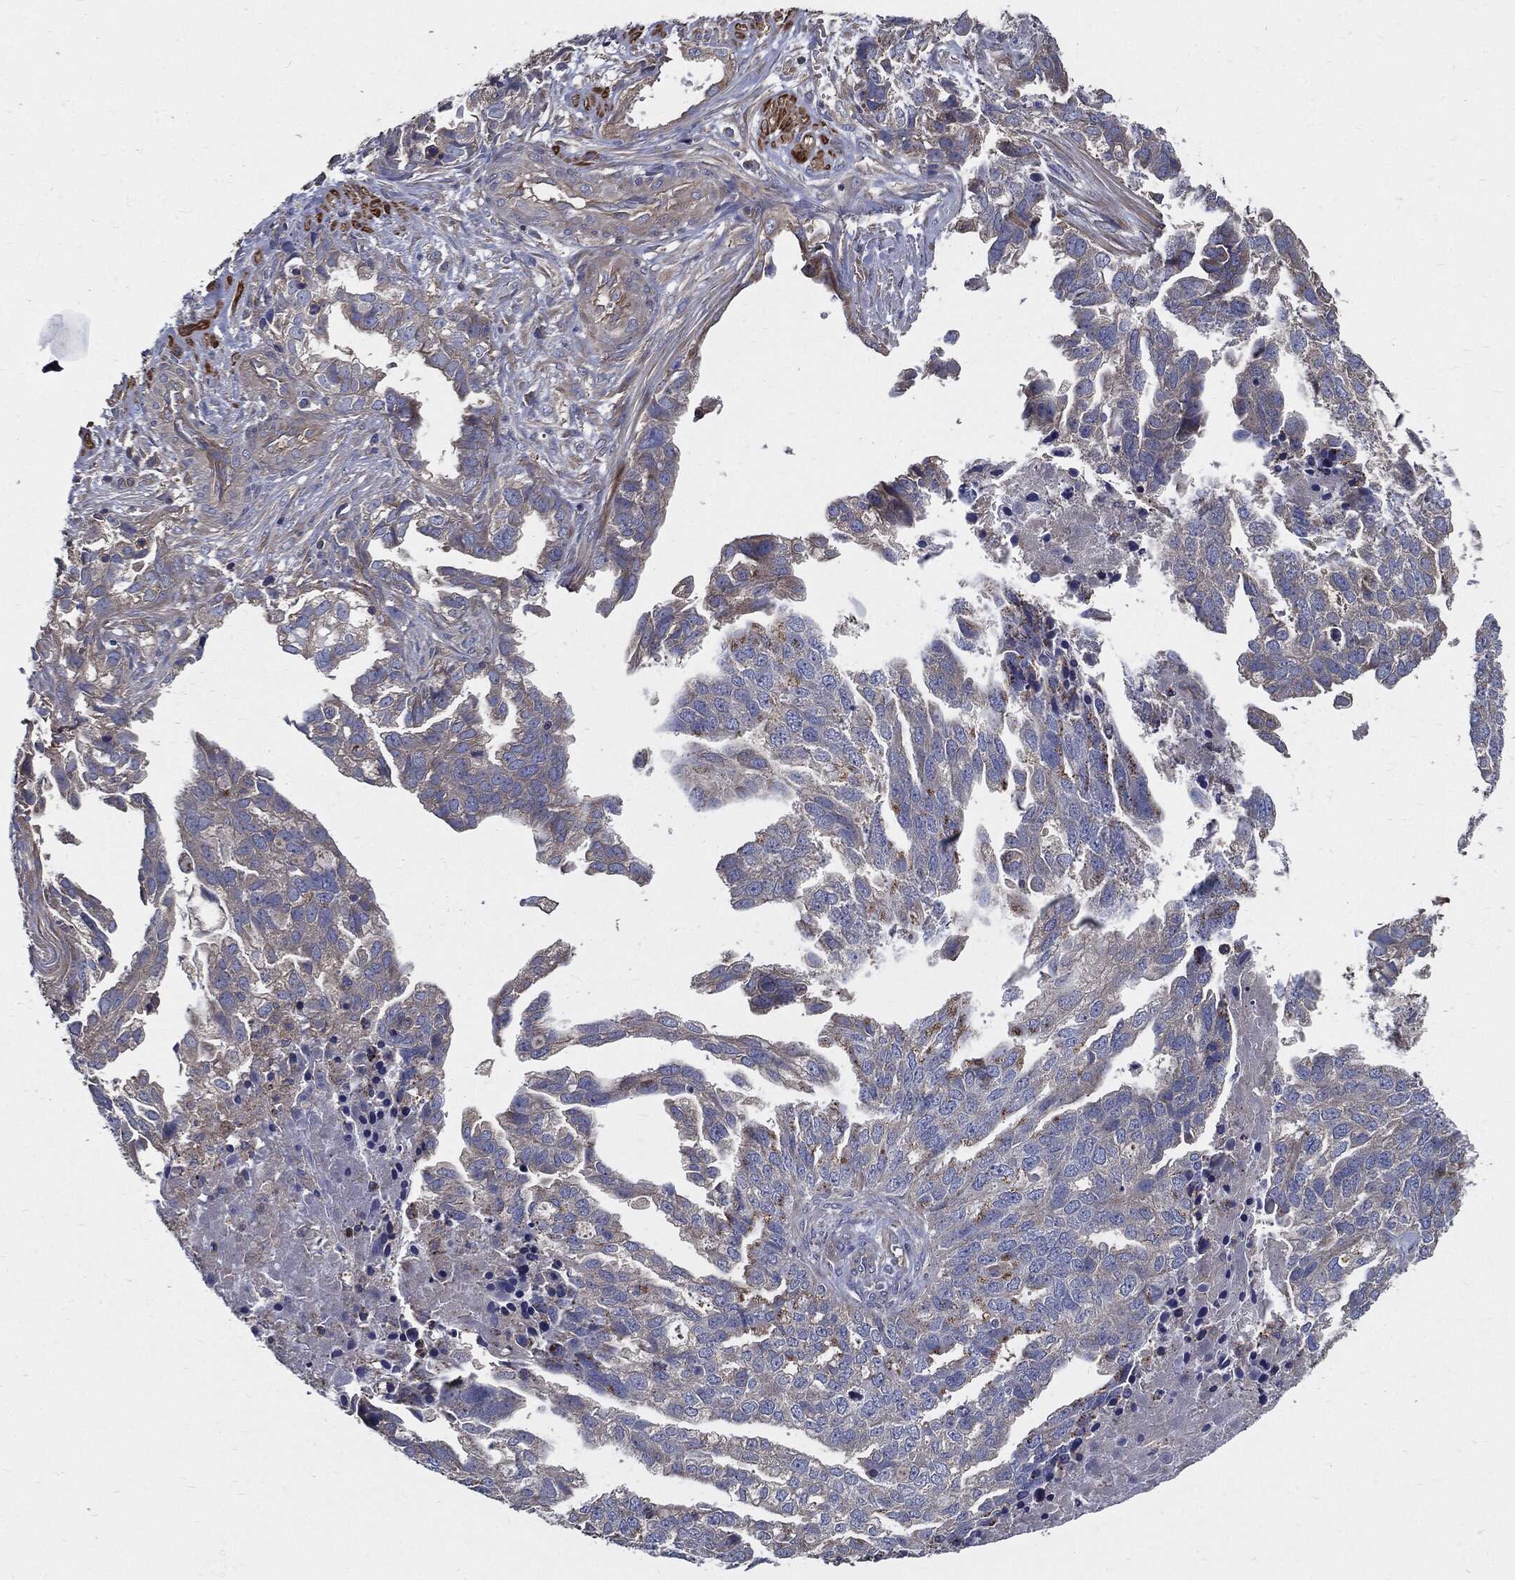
{"staining": {"intensity": "moderate", "quantity": "25%-75%", "location": "cytoplasmic/membranous"}, "tissue": "ovarian cancer", "cell_type": "Tumor cells", "image_type": "cancer", "snomed": [{"axis": "morphology", "description": "Cystadenocarcinoma, serous, NOS"}, {"axis": "topography", "description": "Ovary"}], "caption": "Immunohistochemical staining of ovarian cancer reveals moderate cytoplasmic/membranous protein expression in about 25%-75% of tumor cells.", "gene": "PDCD6IP", "patient": {"sex": "female", "age": 51}}